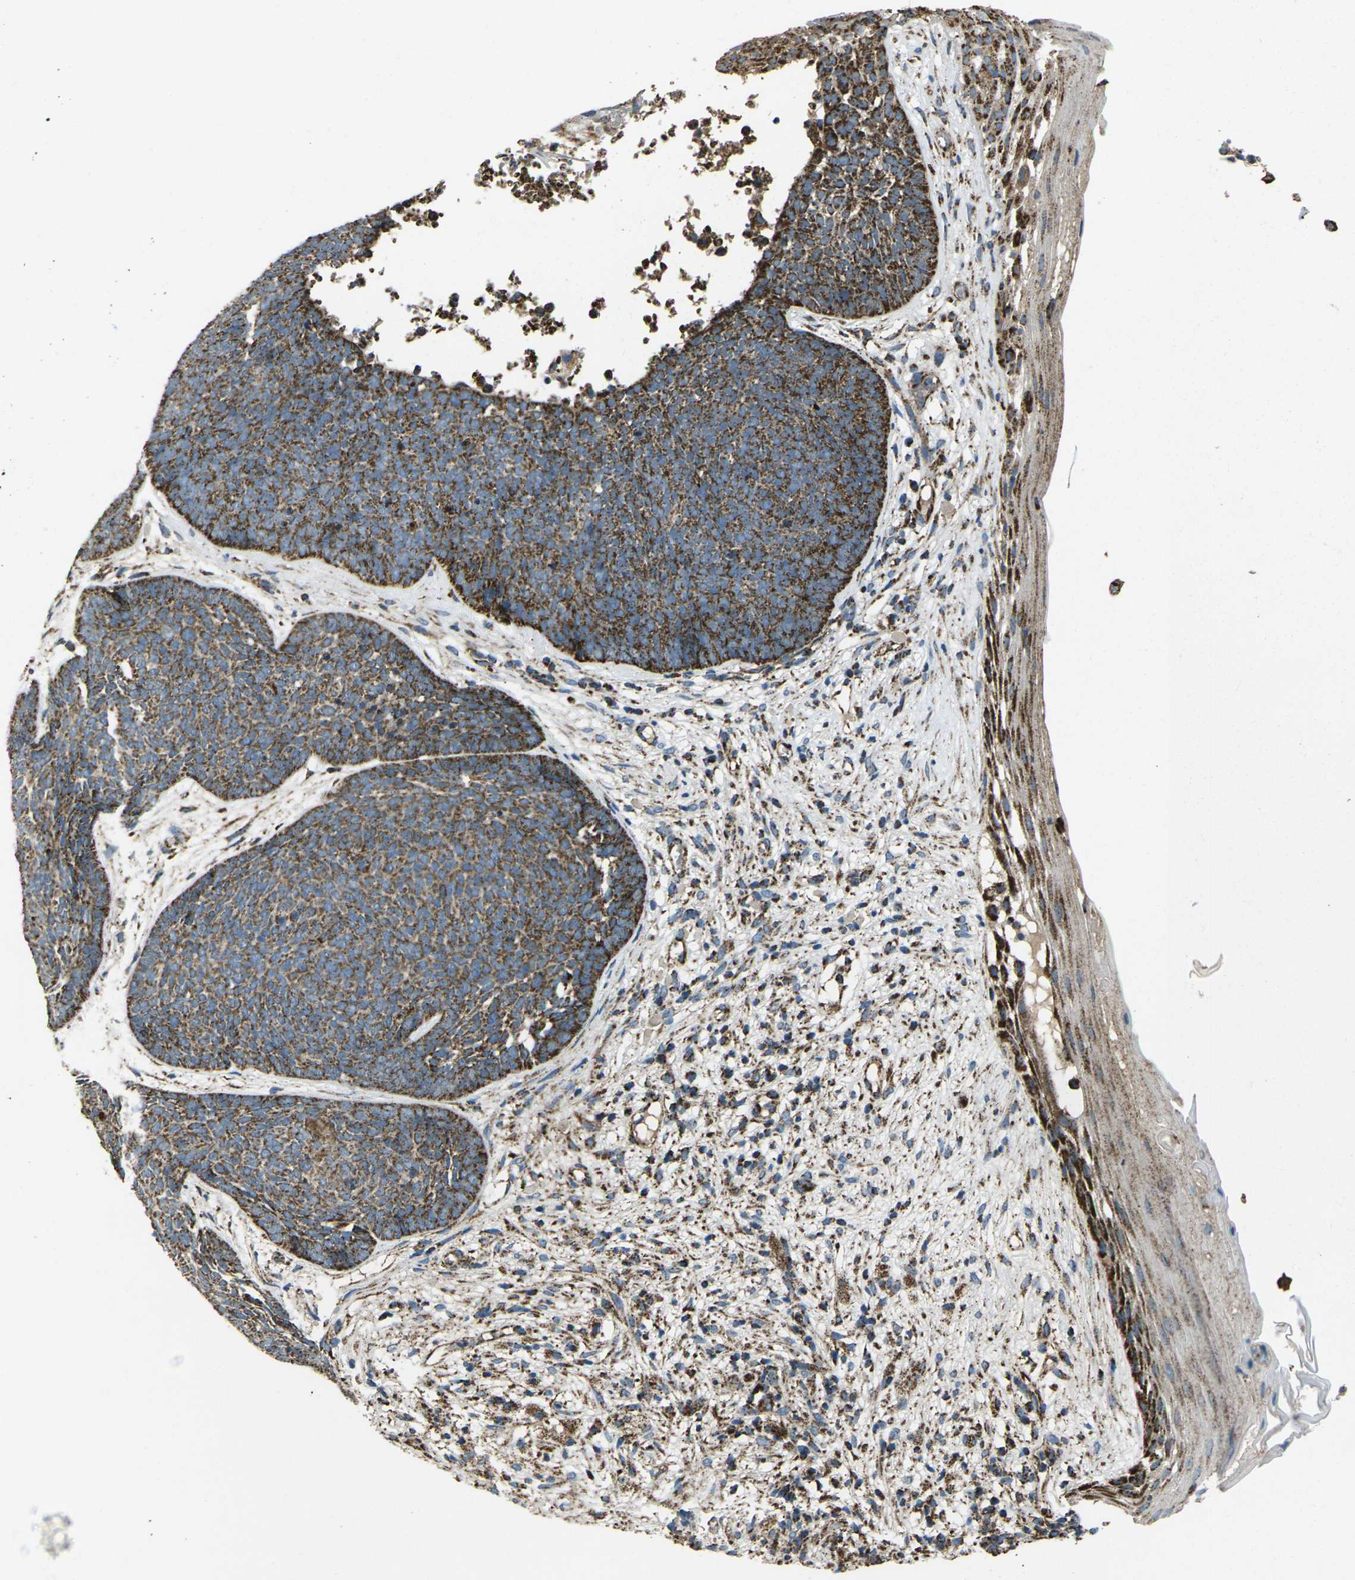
{"staining": {"intensity": "moderate", "quantity": ">75%", "location": "cytoplasmic/membranous"}, "tissue": "skin cancer", "cell_type": "Tumor cells", "image_type": "cancer", "snomed": [{"axis": "morphology", "description": "Basal cell carcinoma"}, {"axis": "topography", "description": "Skin"}], "caption": "Approximately >75% of tumor cells in skin basal cell carcinoma demonstrate moderate cytoplasmic/membranous protein expression as visualized by brown immunohistochemical staining.", "gene": "KLHL5", "patient": {"sex": "female", "age": 70}}